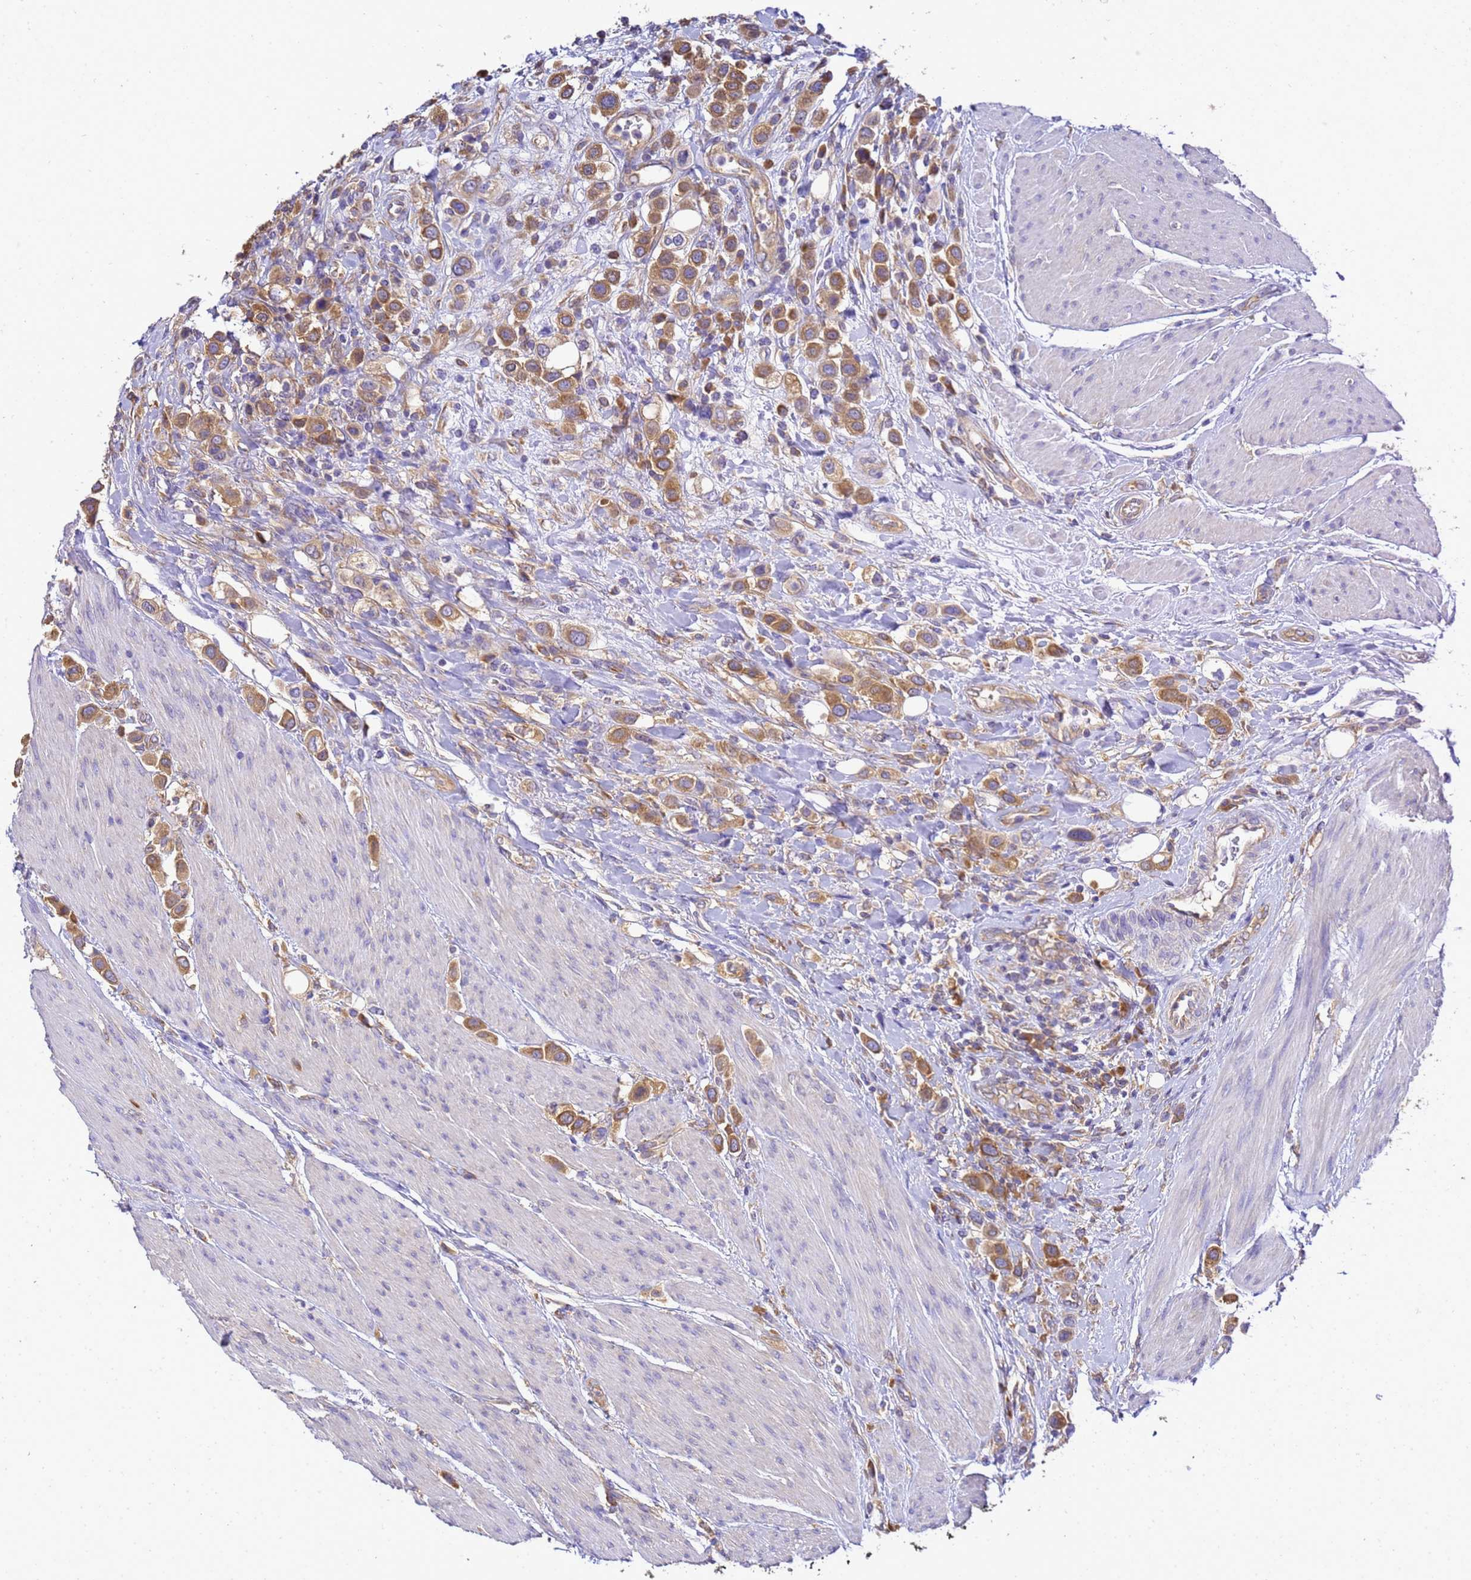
{"staining": {"intensity": "moderate", "quantity": ">75%", "location": "cytoplasmic/membranous"}, "tissue": "urothelial cancer", "cell_type": "Tumor cells", "image_type": "cancer", "snomed": [{"axis": "morphology", "description": "Urothelial carcinoma, High grade"}, {"axis": "topography", "description": "Urinary bladder"}], "caption": "About >75% of tumor cells in urothelial cancer exhibit moderate cytoplasmic/membranous protein positivity as visualized by brown immunohistochemical staining.", "gene": "NARS1", "patient": {"sex": "male", "age": 50}}